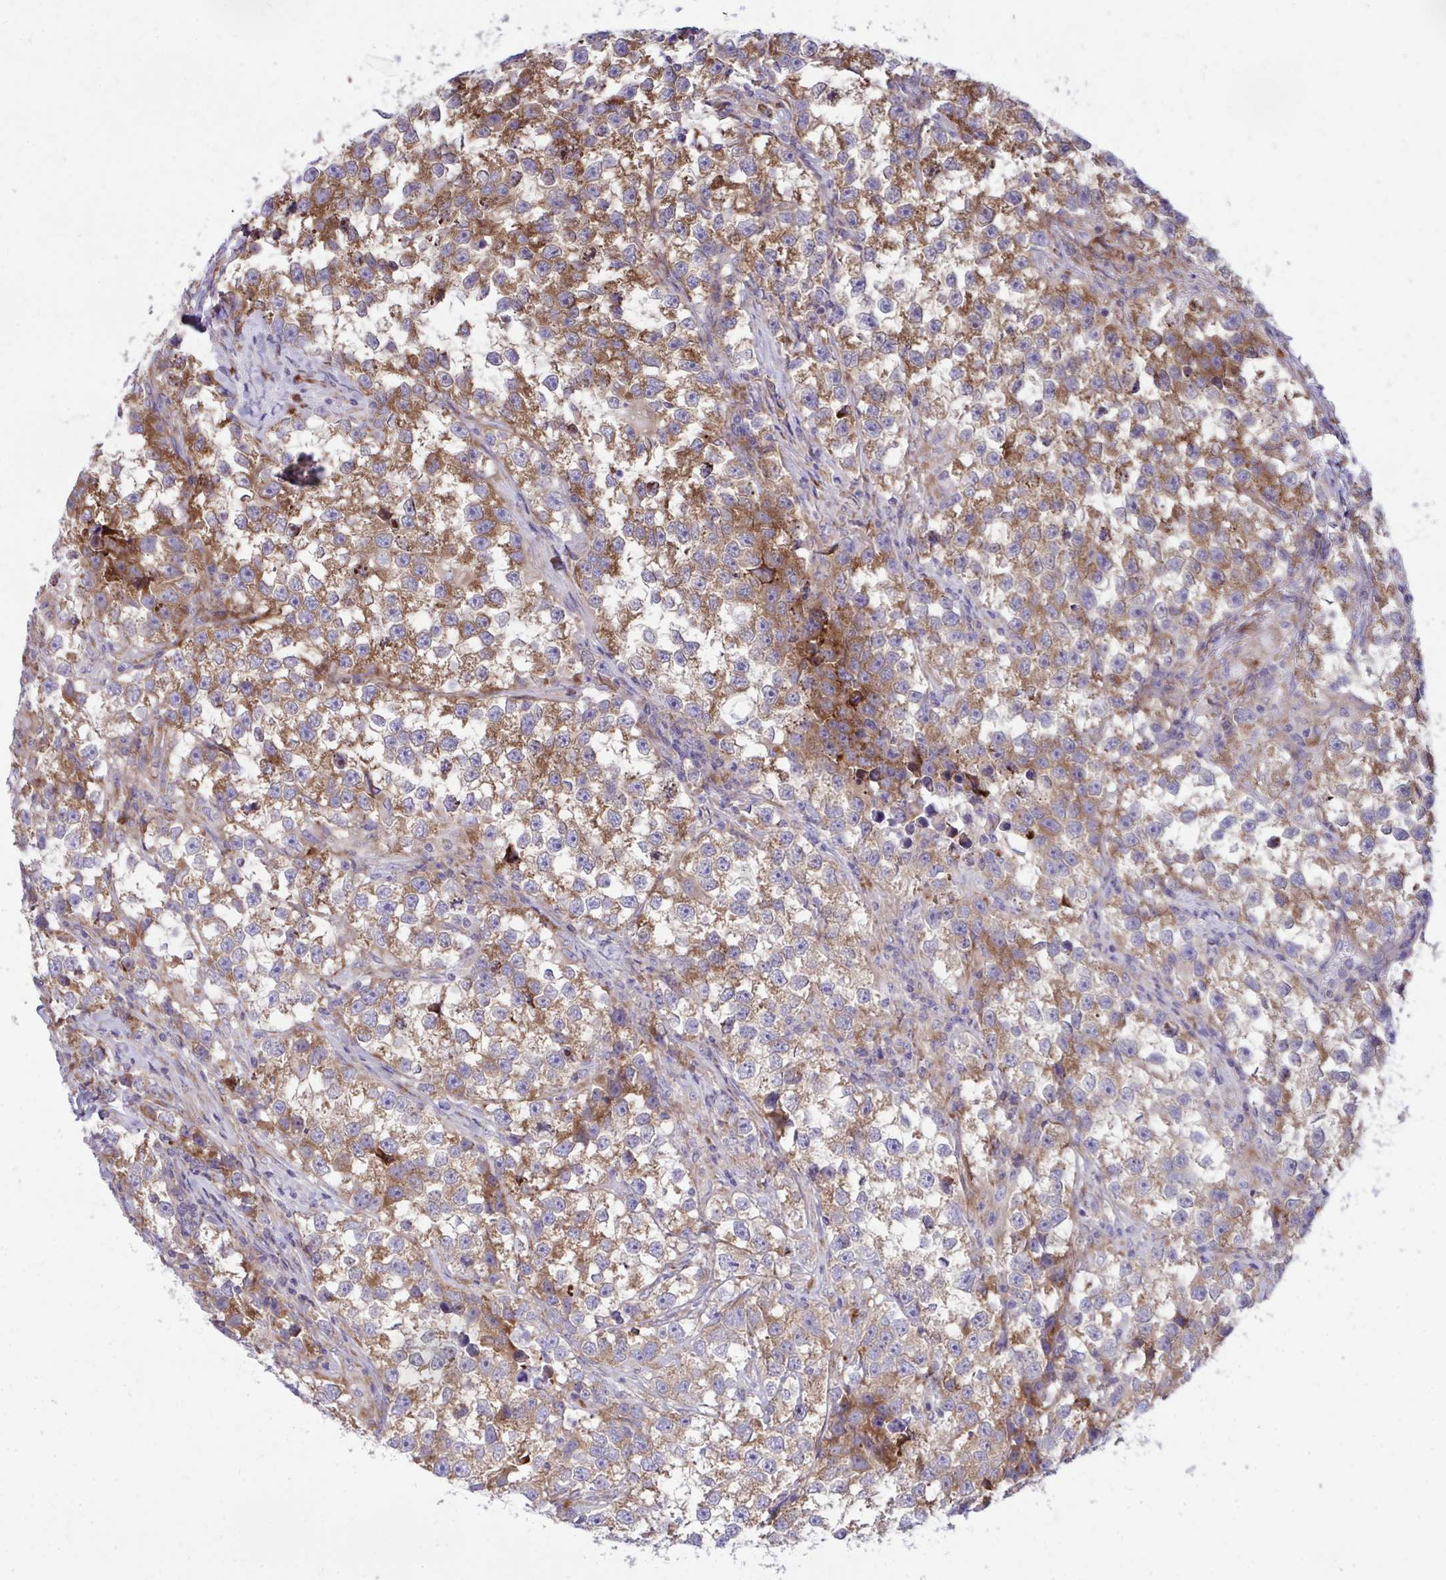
{"staining": {"intensity": "moderate", "quantity": ">75%", "location": "cytoplasmic/membranous"}, "tissue": "testis cancer", "cell_type": "Tumor cells", "image_type": "cancer", "snomed": [{"axis": "morphology", "description": "Seminoma, NOS"}, {"axis": "topography", "description": "Testis"}], "caption": "A brown stain labels moderate cytoplasmic/membranous expression of a protein in testis seminoma tumor cells.", "gene": "RPS15", "patient": {"sex": "male", "age": 46}}